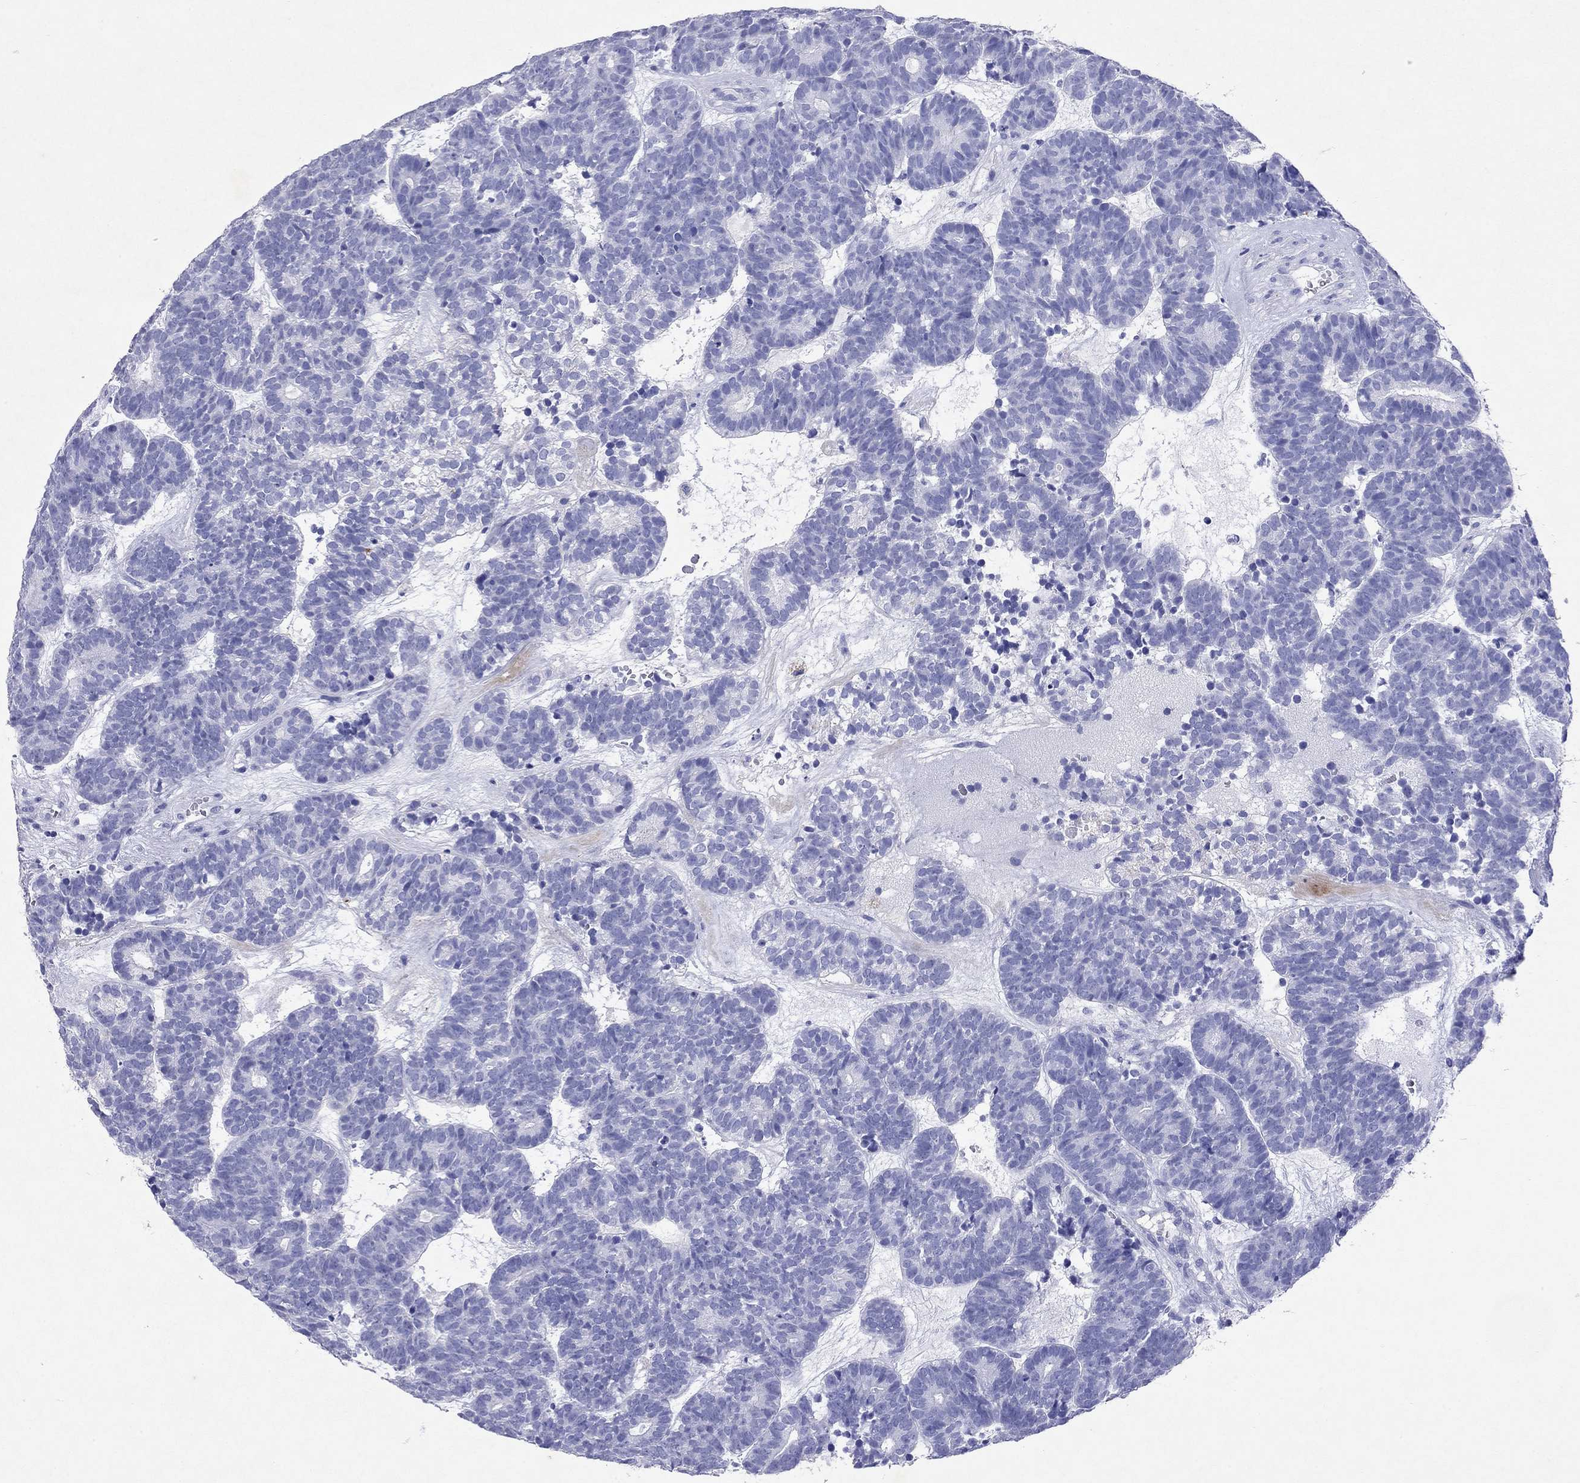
{"staining": {"intensity": "negative", "quantity": "none", "location": "none"}, "tissue": "head and neck cancer", "cell_type": "Tumor cells", "image_type": "cancer", "snomed": [{"axis": "morphology", "description": "Adenocarcinoma, NOS"}, {"axis": "topography", "description": "Head-Neck"}], "caption": "High power microscopy image of an IHC photomicrograph of head and neck adenocarcinoma, revealing no significant positivity in tumor cells.", "gene": "ARMC12", "patient": {"sex": "female", "age": 81}}